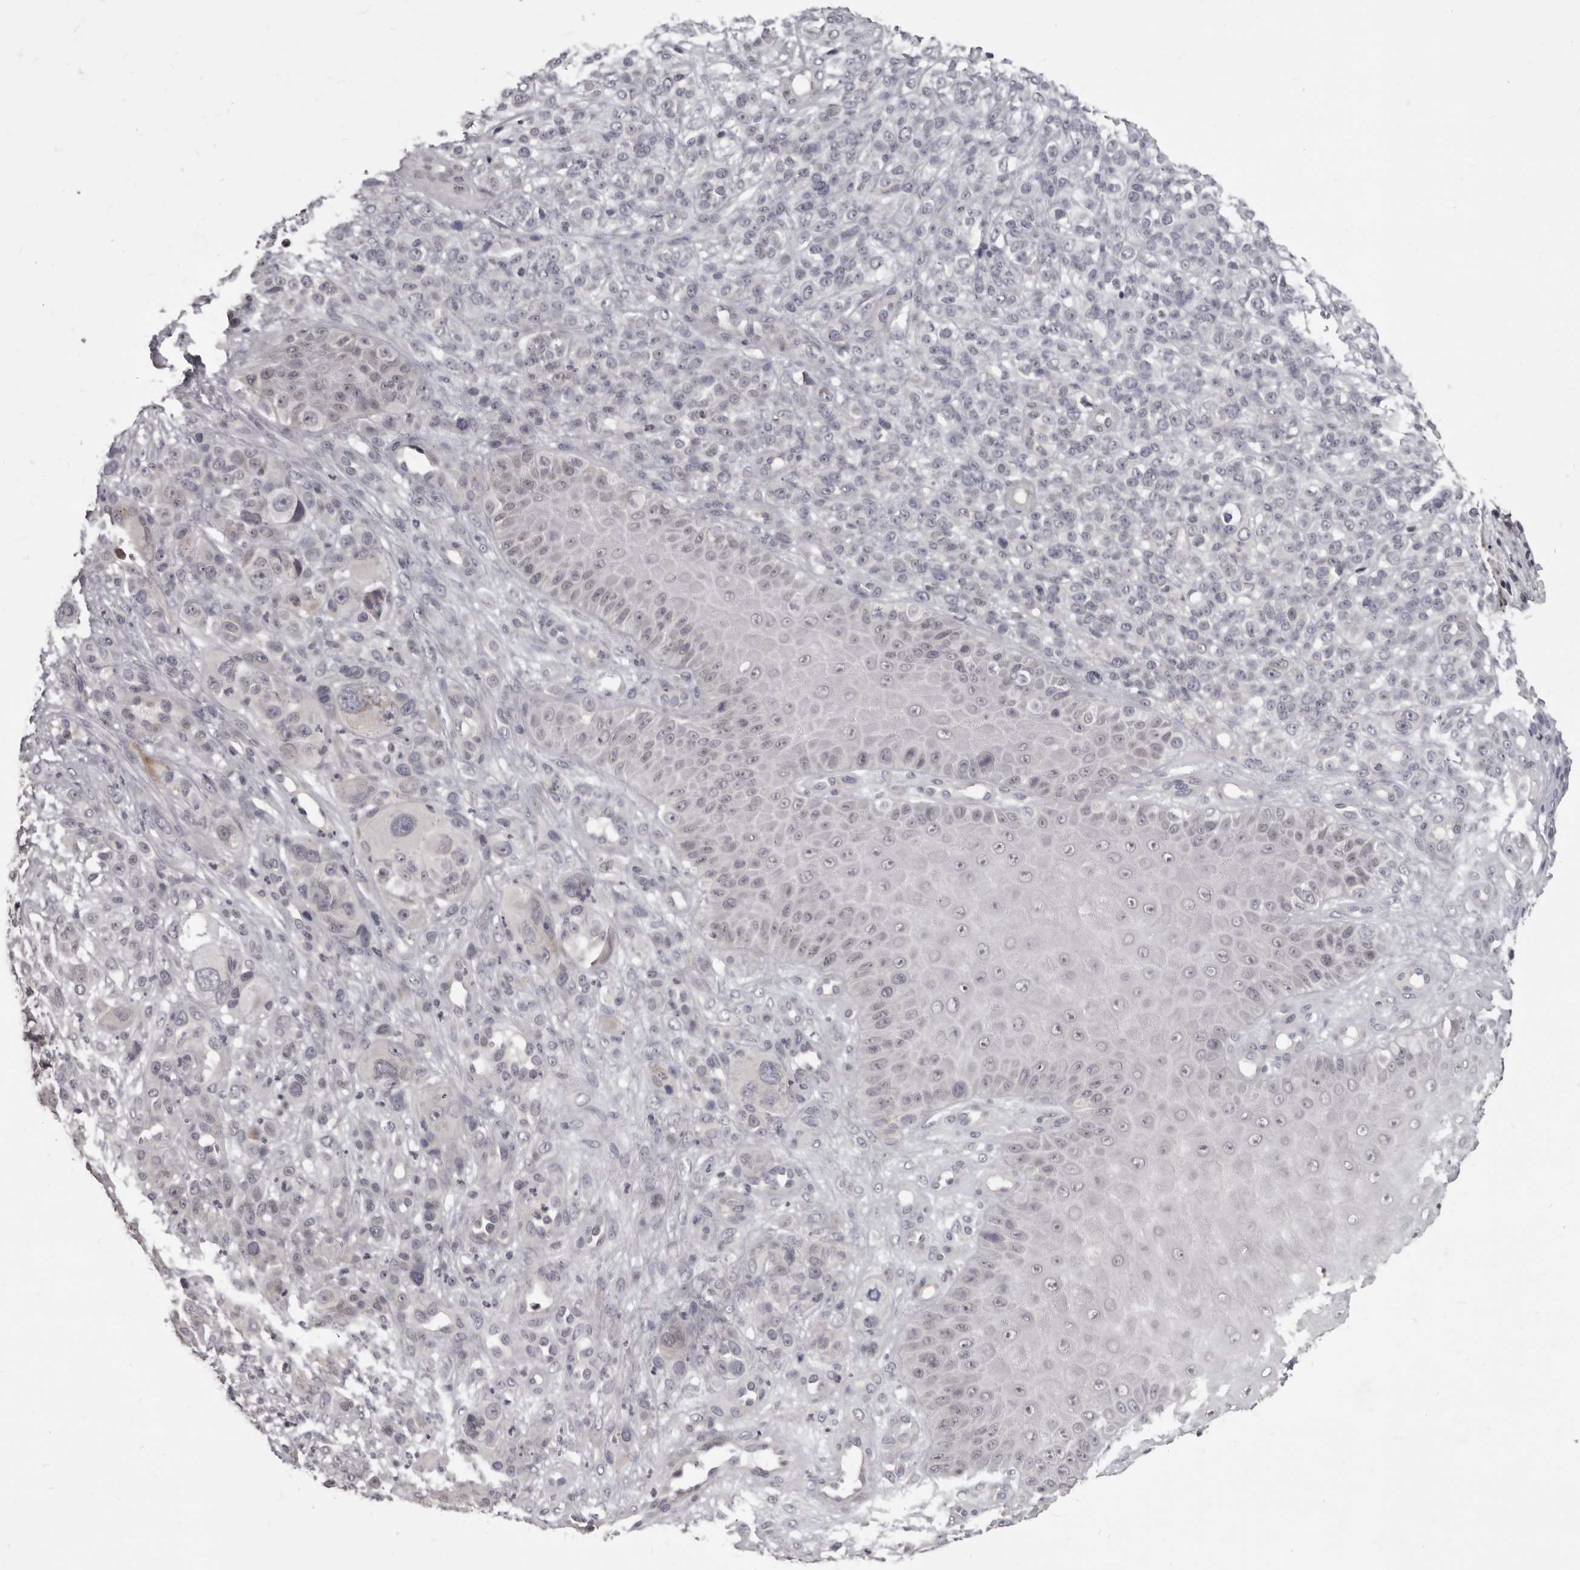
{"staining": {"intensity": "negative", "quantity": "none", "location": "none"}, "tissue": "melanoma", "cell_type": "Tumor cells", "image_type": "cancer", "snomed": [{"axis": "morphology", "description": "Malignant melanoma, NOS"}, {"axis": "topography", "description": "Skin"}], "caption": "Immunohistochemistry photomicrograph of neoplastic tissue: malignant melanoma stained with DAB reveals no significant protein positivity in tumor cells. Brightfield microscopy of IHC stained with DAB (brown) and hematoxylin (blue), captured at high magnification.", "gene": "SULT1E1", "patient": {"sex": "female", "age": 55}}